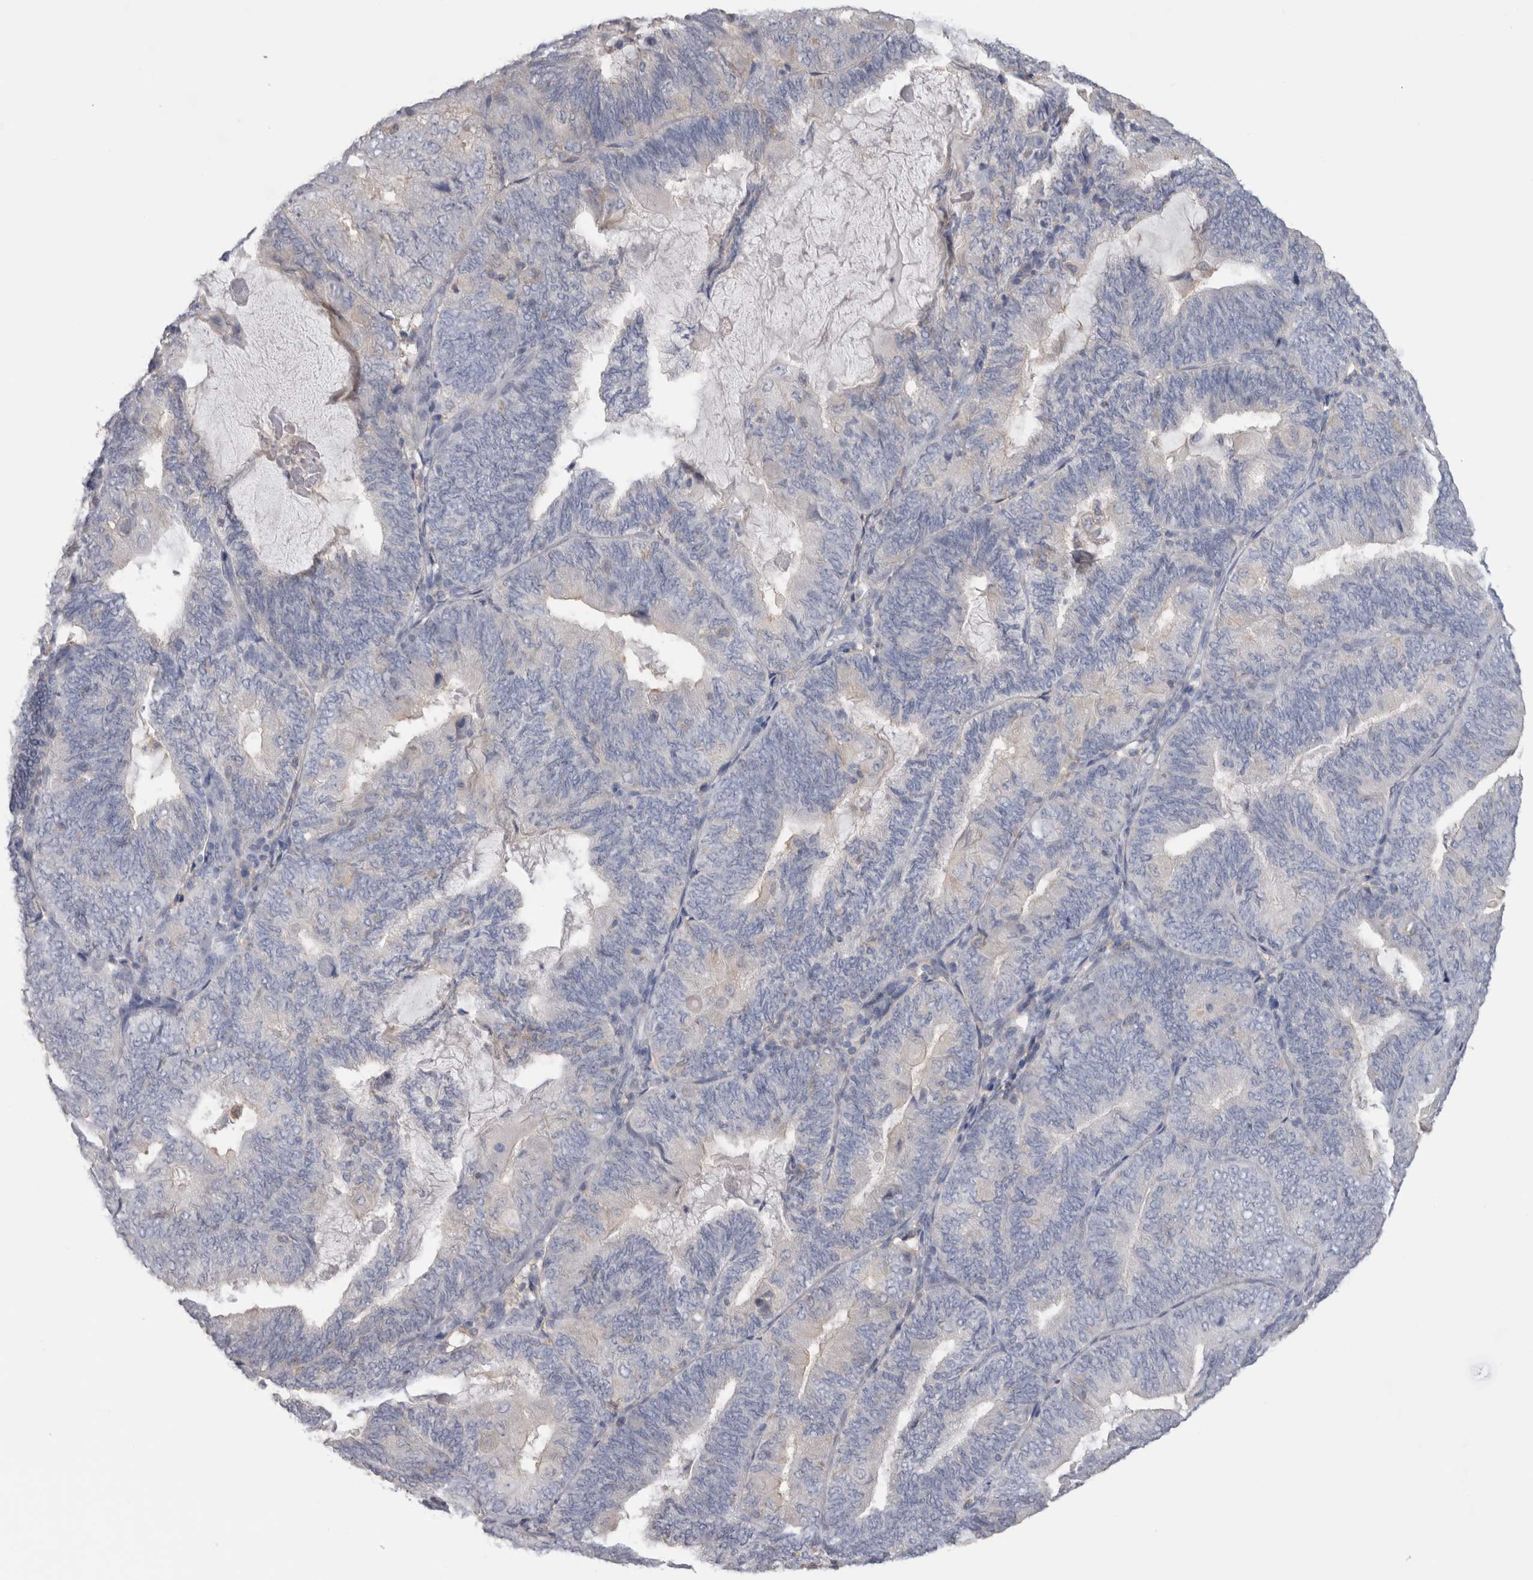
{"staining": {"intensity": "negative", "quantity": "none", "location": "none"}, "tissue": "endometrial cancer", "cell_type": "Tumor cells", "image_type": "cancer", "snomed": [{"axis": "morphology", "description": "Adenocarcinoma, NOS"}, {"axis": "topography", "description": "Endometrium"}], "caption": "There is no significant staining in tumor cells of endometrial cancer.", "gene": "SCRN1", "patient": {"sex": "female", "age": 81}}